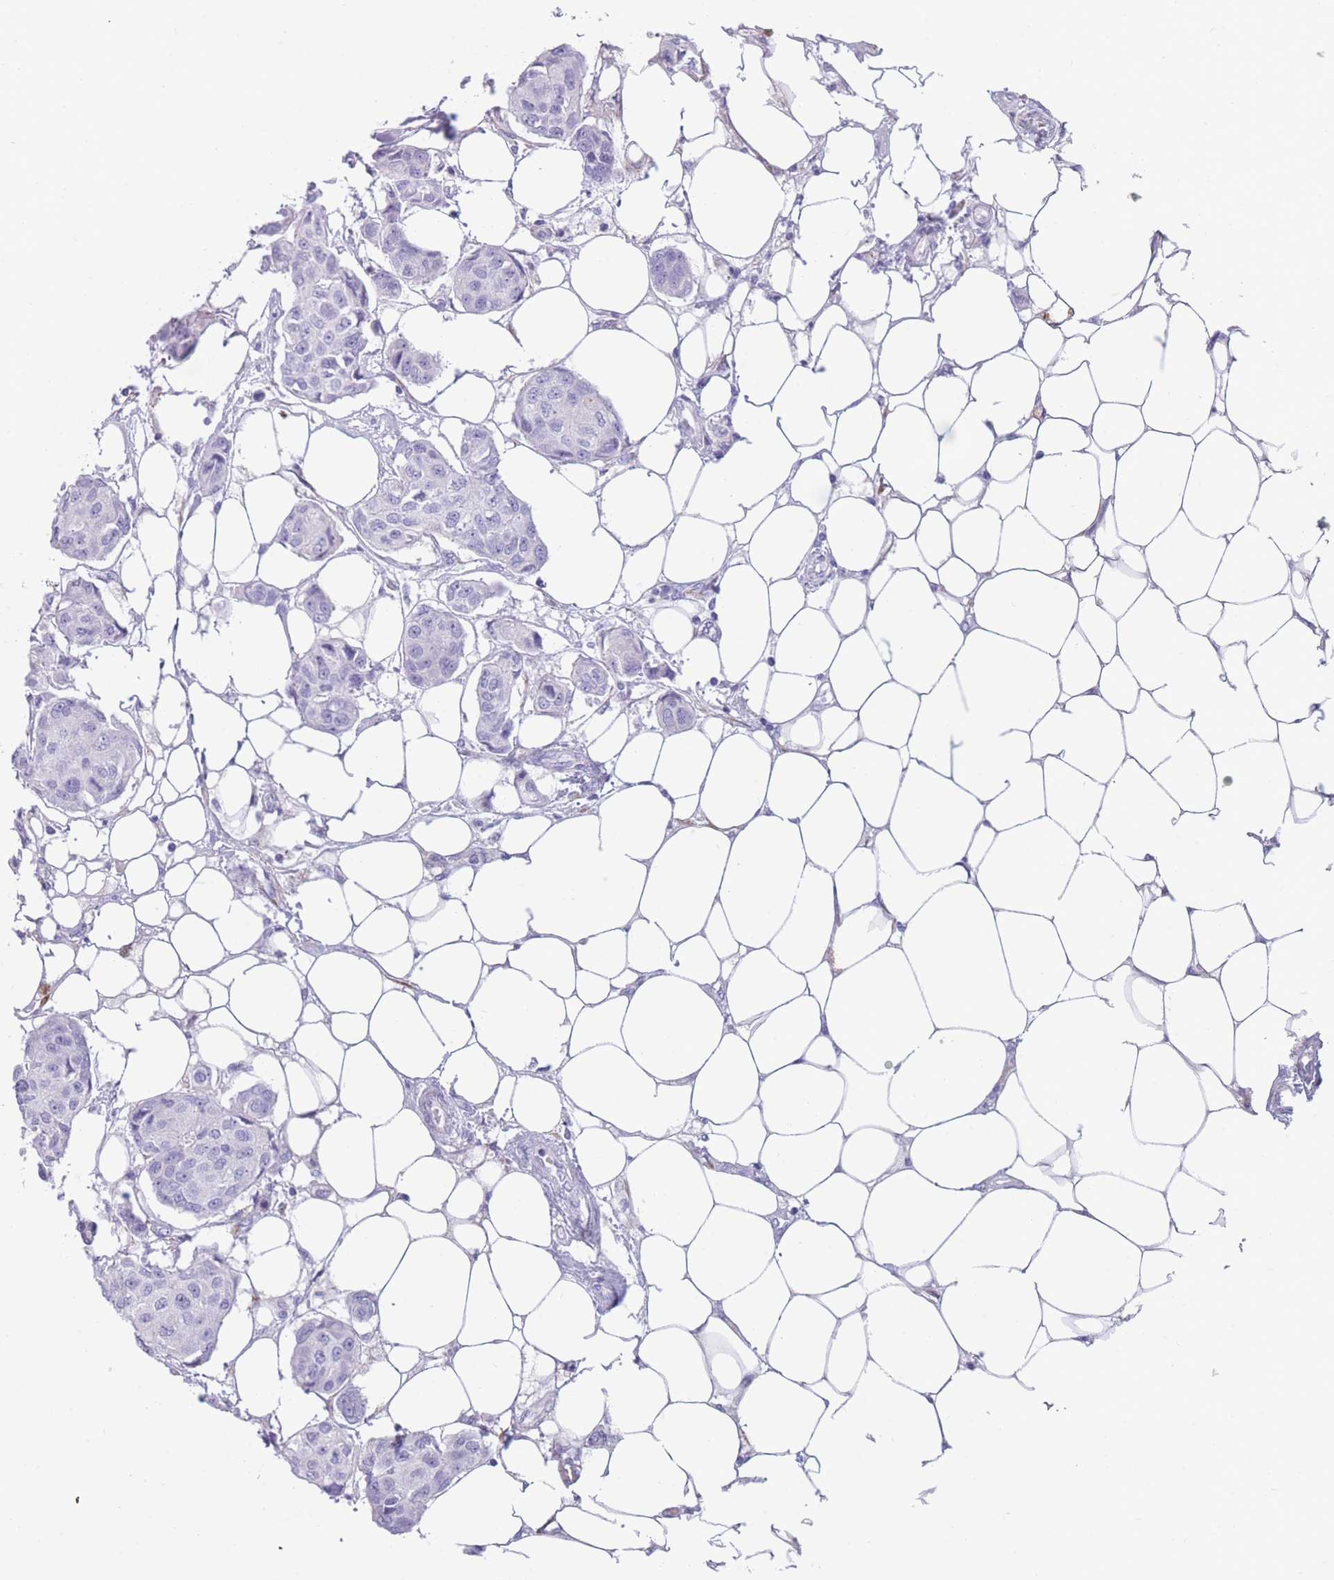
{"staining": {"intensity": "negative", "quantity": "none", "location": "none"}, "tissue": "breast cancer", "cell_type": "Tumor cells", "image_type": "cancer", "snomed": [{"axis": "morphology", "description": "Duct carcinoma"}, {"axis": "topography", "description": "Breast"}, {"axis": "topography", "description": "Lymph node"}], "caption": "Breast infiltrating ductal carcinoma stained for a protein using immunohistochemistry (IHC) reveals no staining tumor cells.", "gene": "COL27A1", "patient": {"sex": "female", "age": 80}}